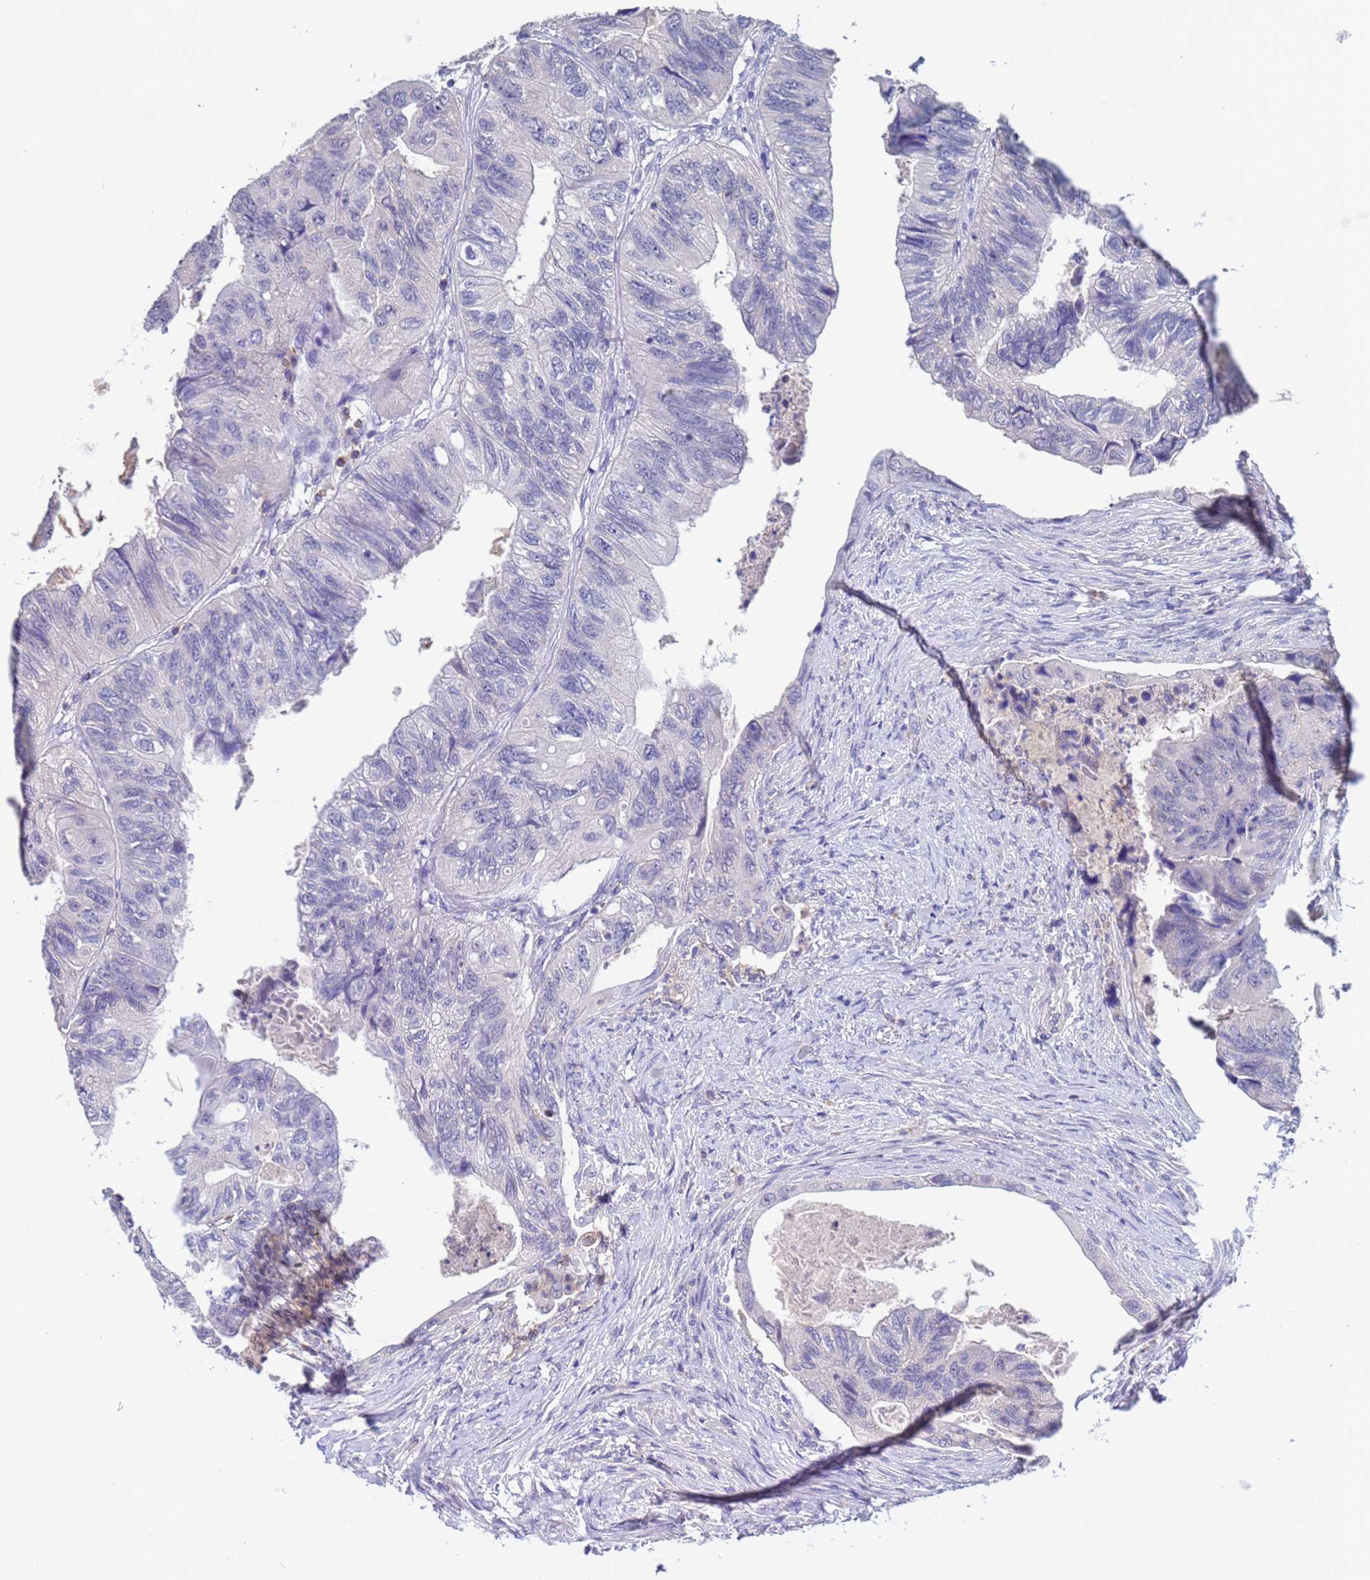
{"staining": {"intensity": "negative", "quantity": "none", "location": "none"}, "tissue": "colorectal cancer", "cell_type": "Tumor cells", "image_type": "cancer", "snomed": [{"axis": "morphology", "description": "Adenocarcinoma, NOS"}, {"axis": "topography", "description": "Rectum"}], "caption": "High power microscopy micrograph of an immunohistochemistry (IHC) photomicrograph of colorectal cancer (adenocarcinoma), revealing no significant staining in tumor cells.", "gene": "ZNF248", "patient": {"sex": "male", "age": 63}}